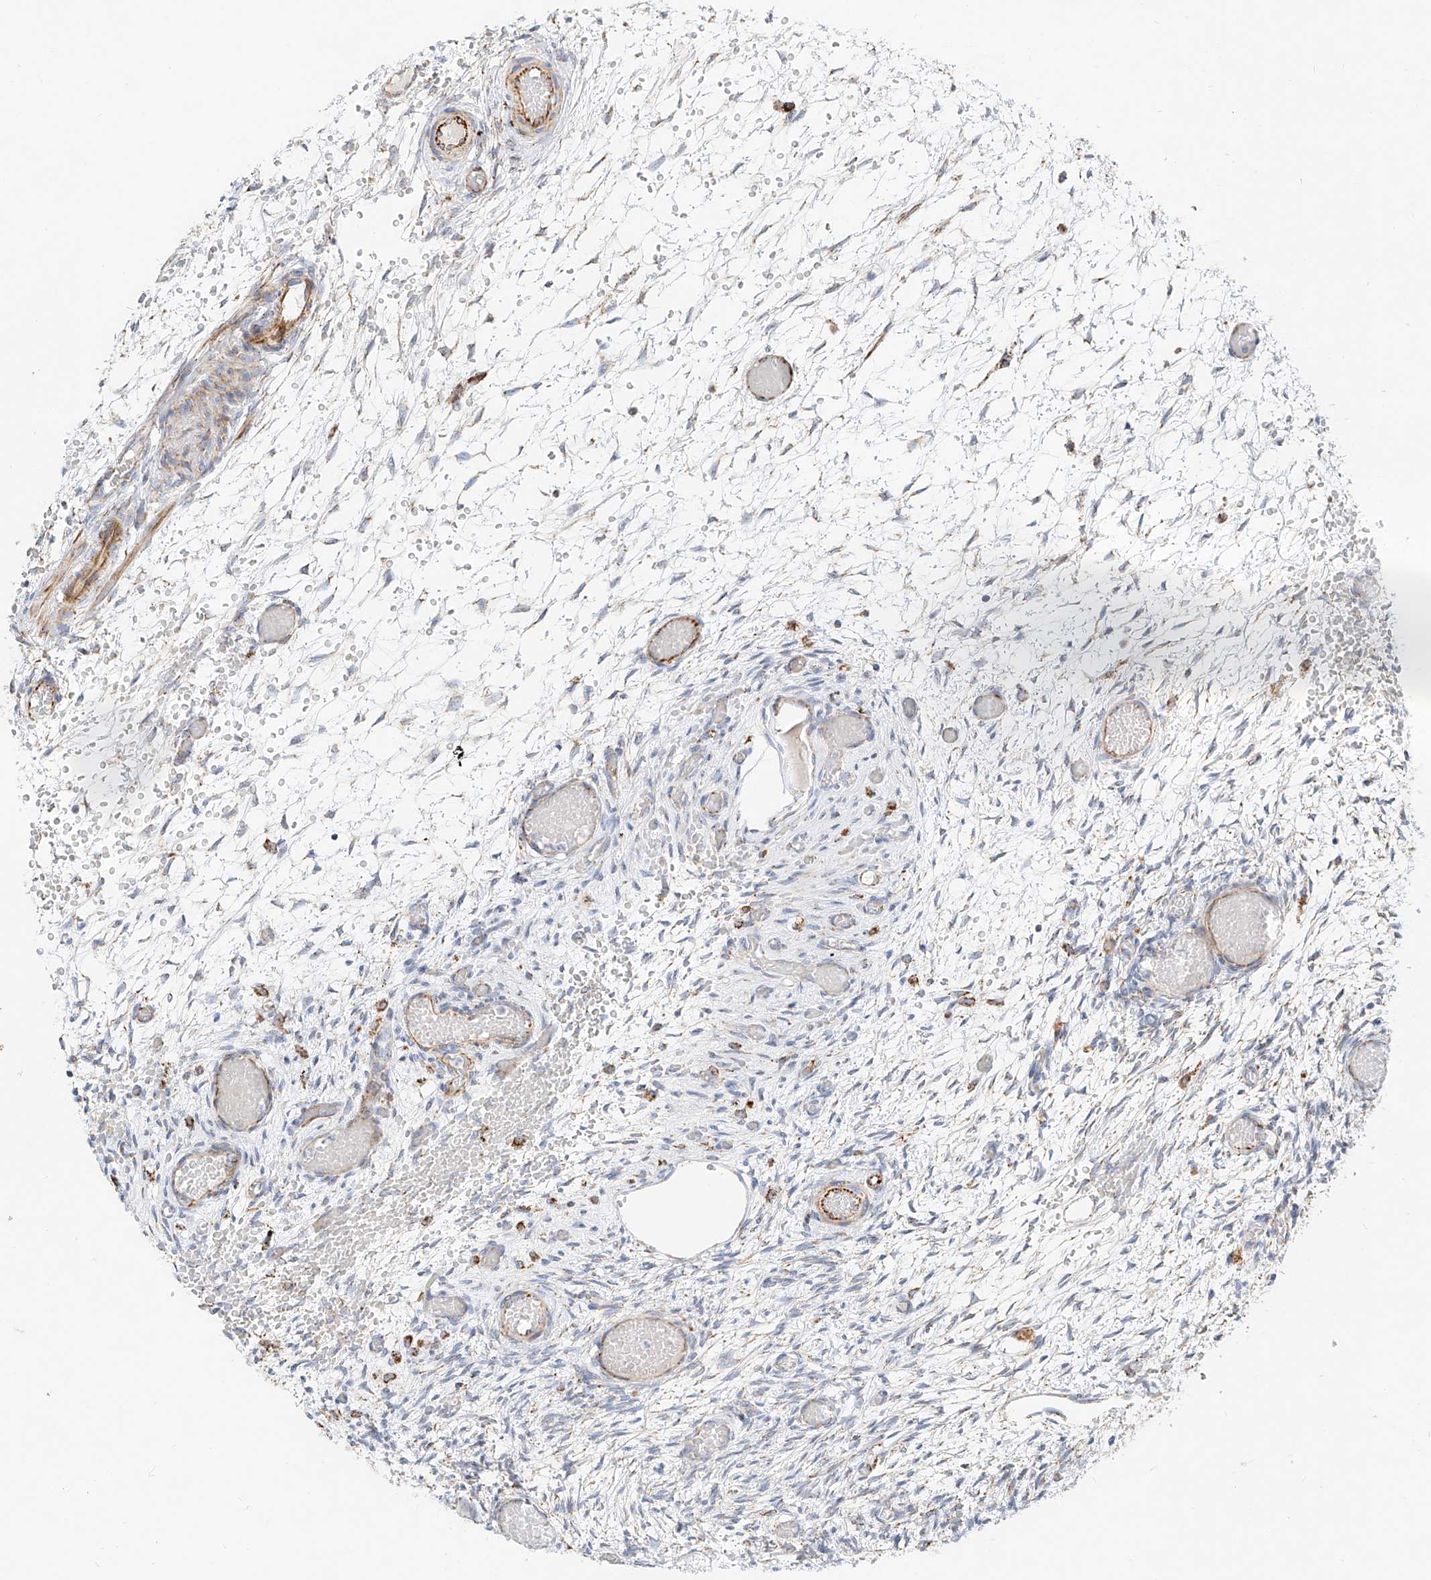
{"staining": {"intensity": "moderate", "quantity": "<25%", "location": "cytoplasmic/membranous"}, "tissue": "ovary", "cell_type": "Ovarian stroma cells", "image_type": "normal", "snomed": [{"axis": "morphology", "description": "Adenocarcinoma, NOS"}, {"axis": "topography", "description": "Endometrium"}], "caption": "Immunohistochemical staining of benign human ovary exhibits low levels of moderate cytoplasmic/membranous staining in about <25% of ovarian stroma cells.", "gene": "CST9", "patient": {"sex": "female", "age": 32}}